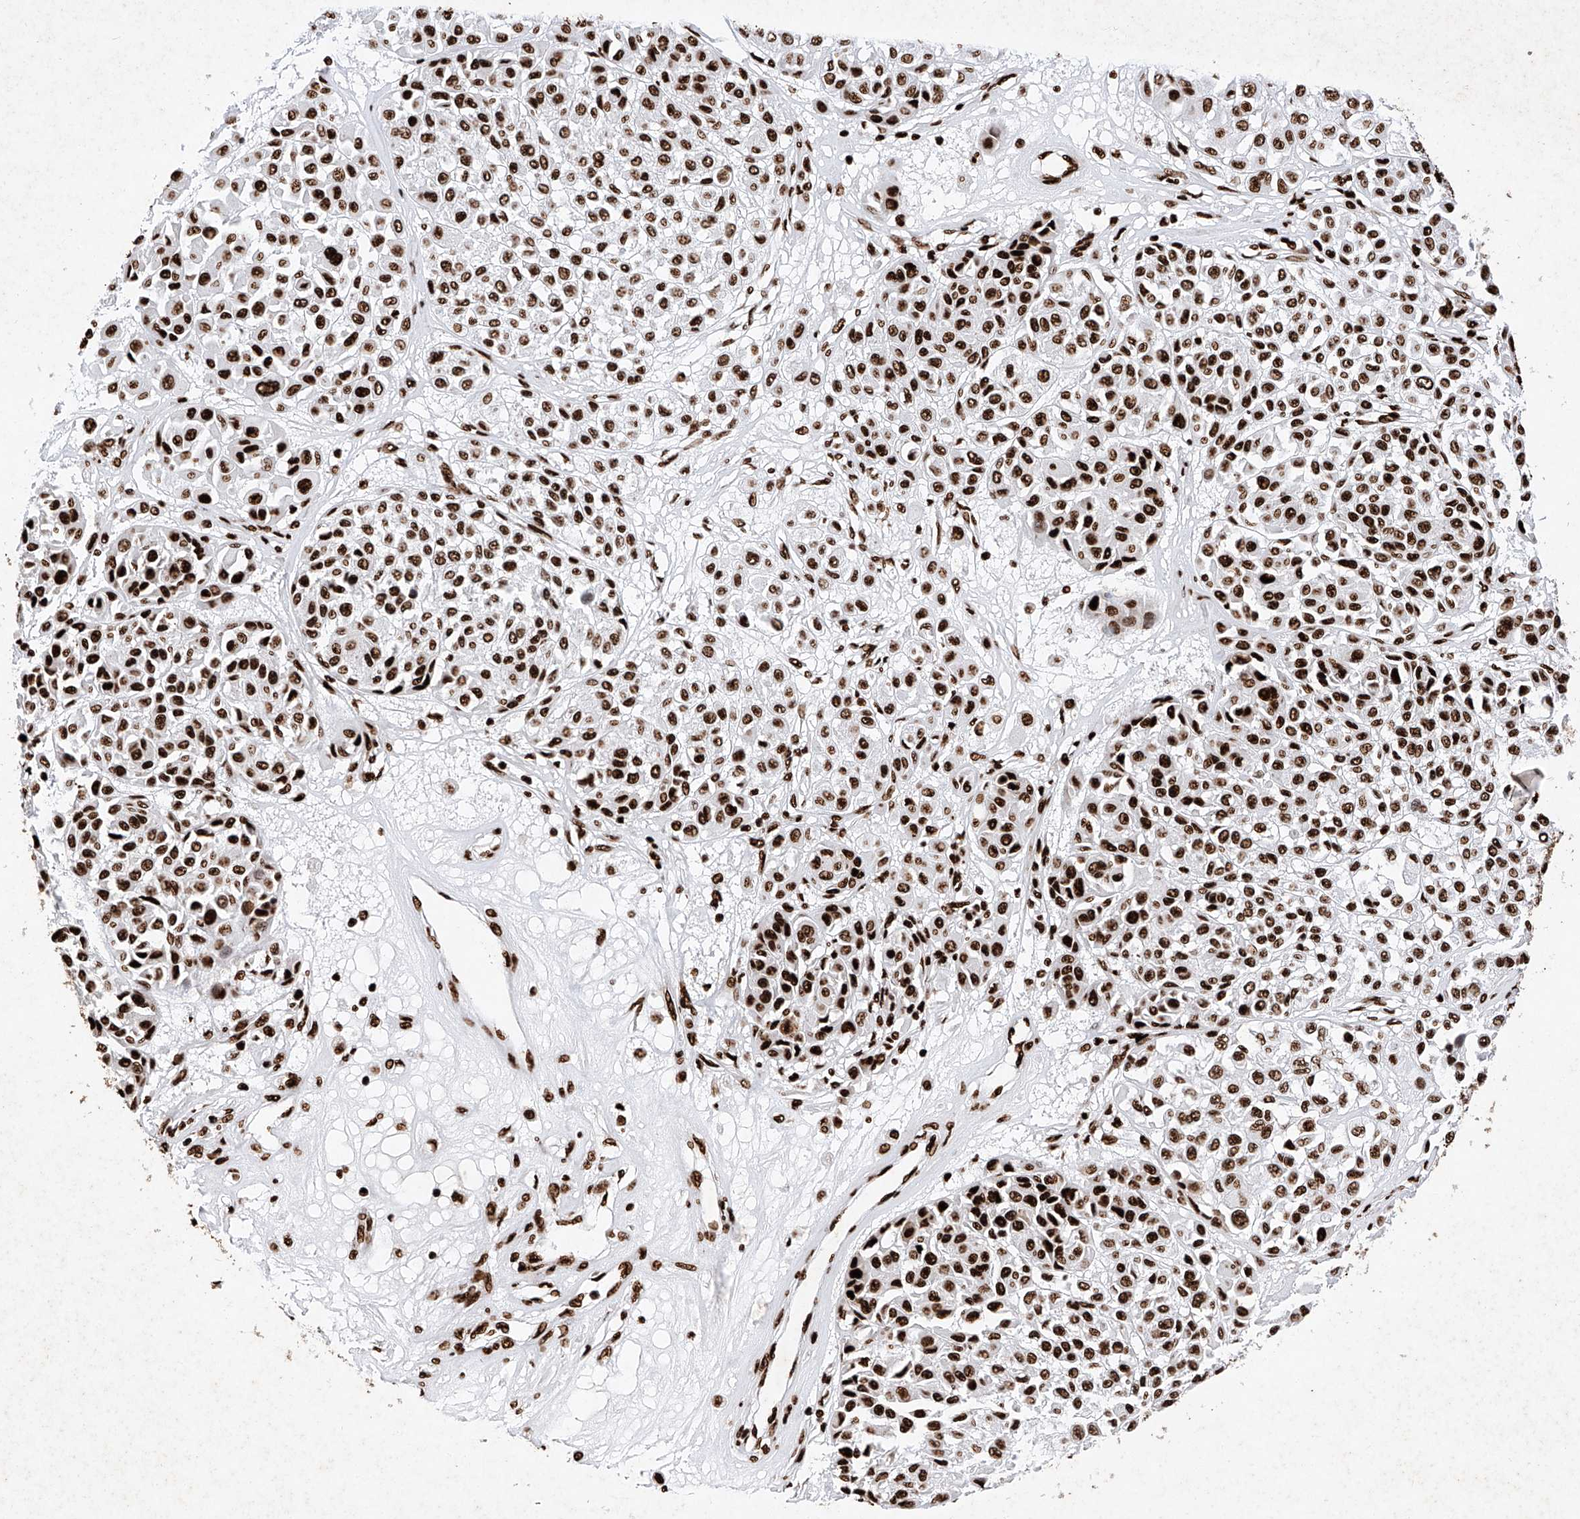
{"staining": {"intensity": "strong", "quantity": ">75%", "location": "nuclear"}, "tissue": "melanoma", "cell_type": "Tumor cells", "image_type": "cancer", "snomed": [{"axis": "morphology", "description": "Malignant melanoma, Metastatic site"}, {"axis": "topography", "description": "Soft tissue"}], "caption": "Malignant melanoma (metastatic site) stained for a protein reveals strong nuclear positivity in tumor cells.", "gene": "SRSF6", "patient": {"sex": "male", "age": 41}}